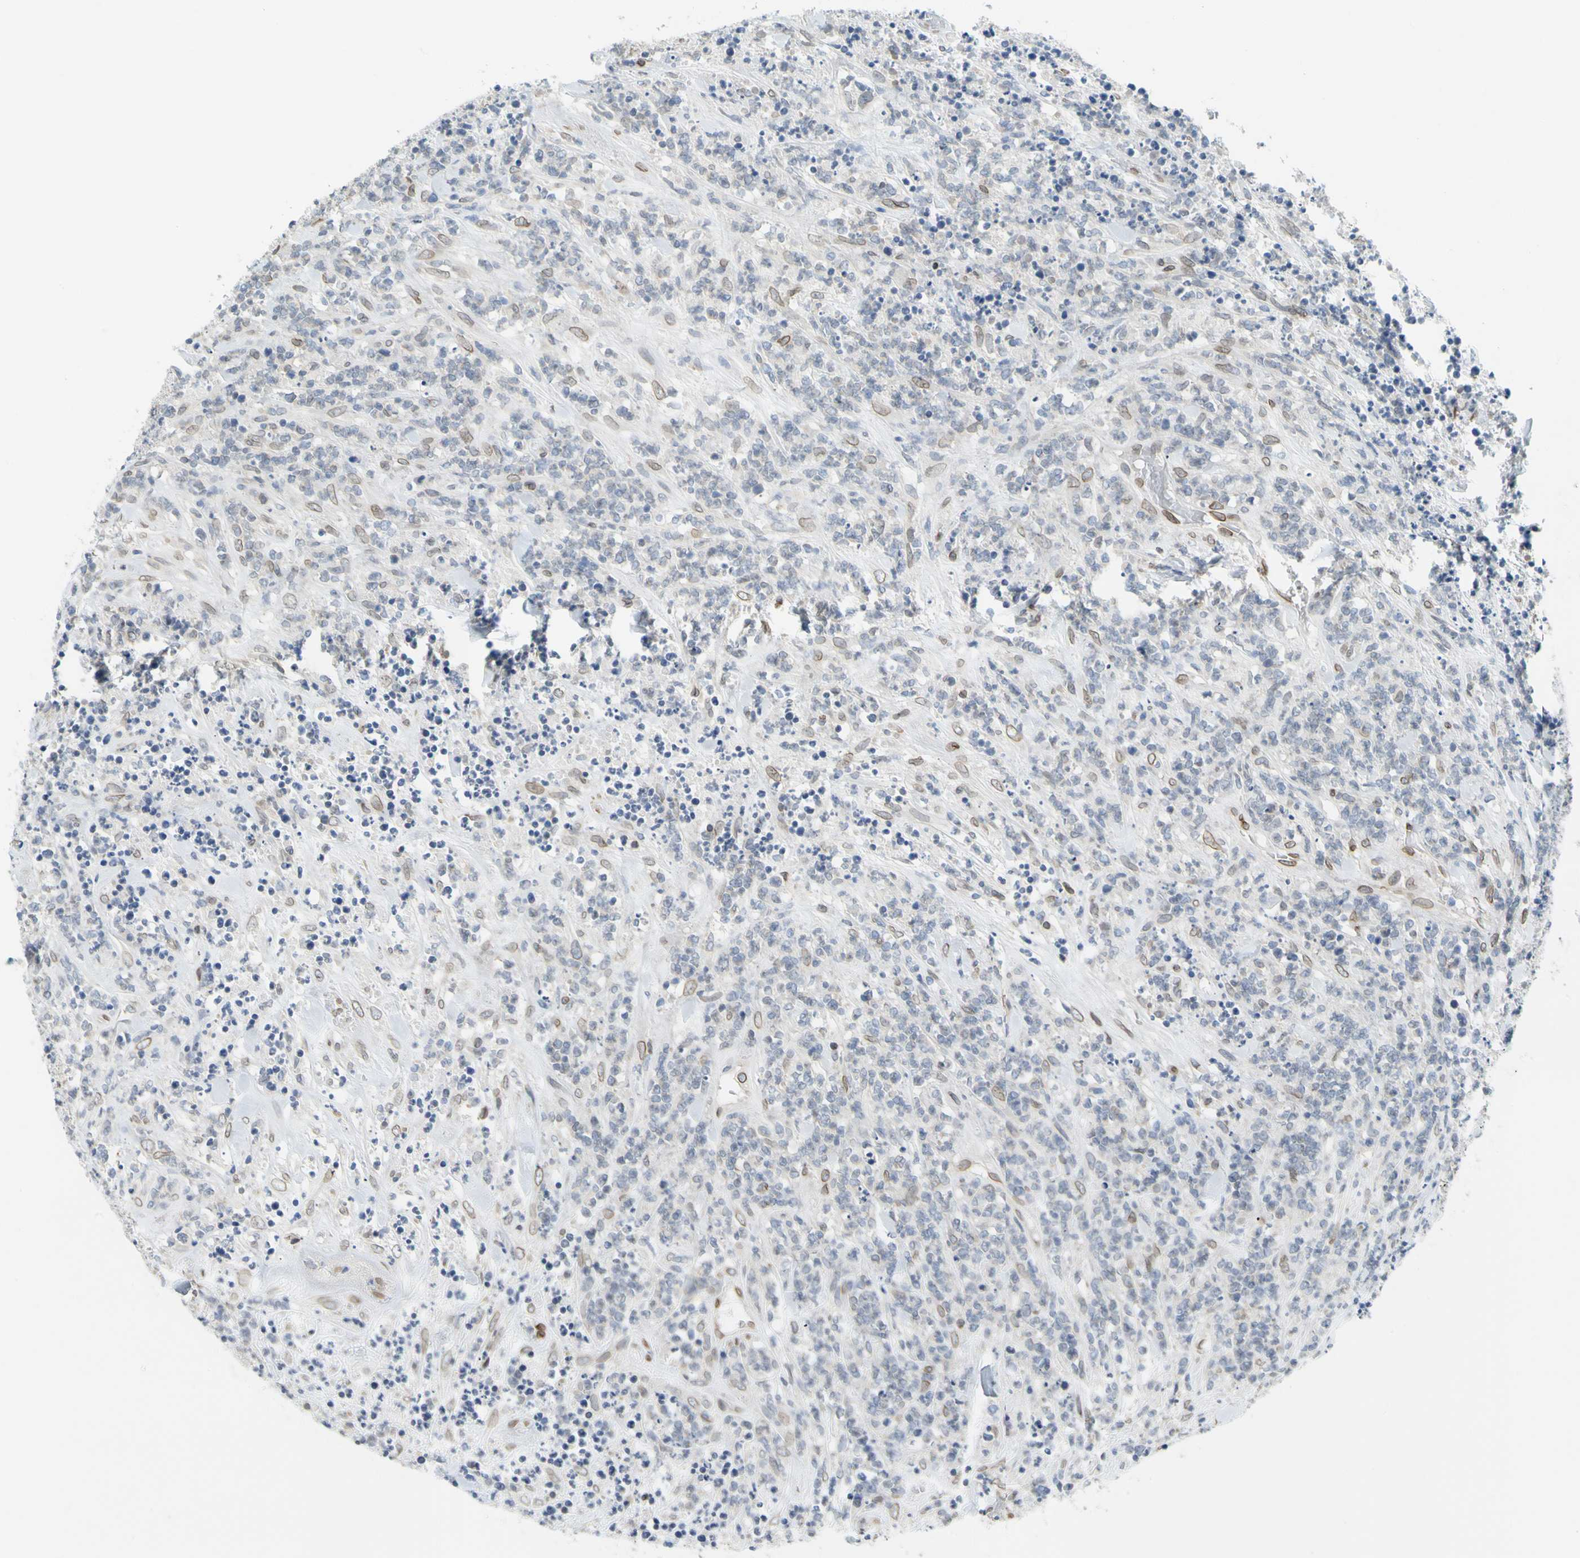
{"staining": {"intensity": "weak", "quantity": "<25%", "location": "cytoplasmic/membranous,nuclear"}, "tissue": "lymphoma", "cell_type": "Tumor cells", "image_type": "cancer", "snomed": [{"axis": "morphology", "description": "Malignant lymphoma, non-Hodgkin's type, High grade"}, {"axis": "topography", "description": "Soft tissue"}], "caption": "Immunohistochemistry (IHC) image of malignant lymphoma, non-Hodgkin's type (high-grade) stained for a protein (brown), which shows no staining in tumor cells.", "gene": "SUN1", "patient": {"sex": "male", "age": 18}}